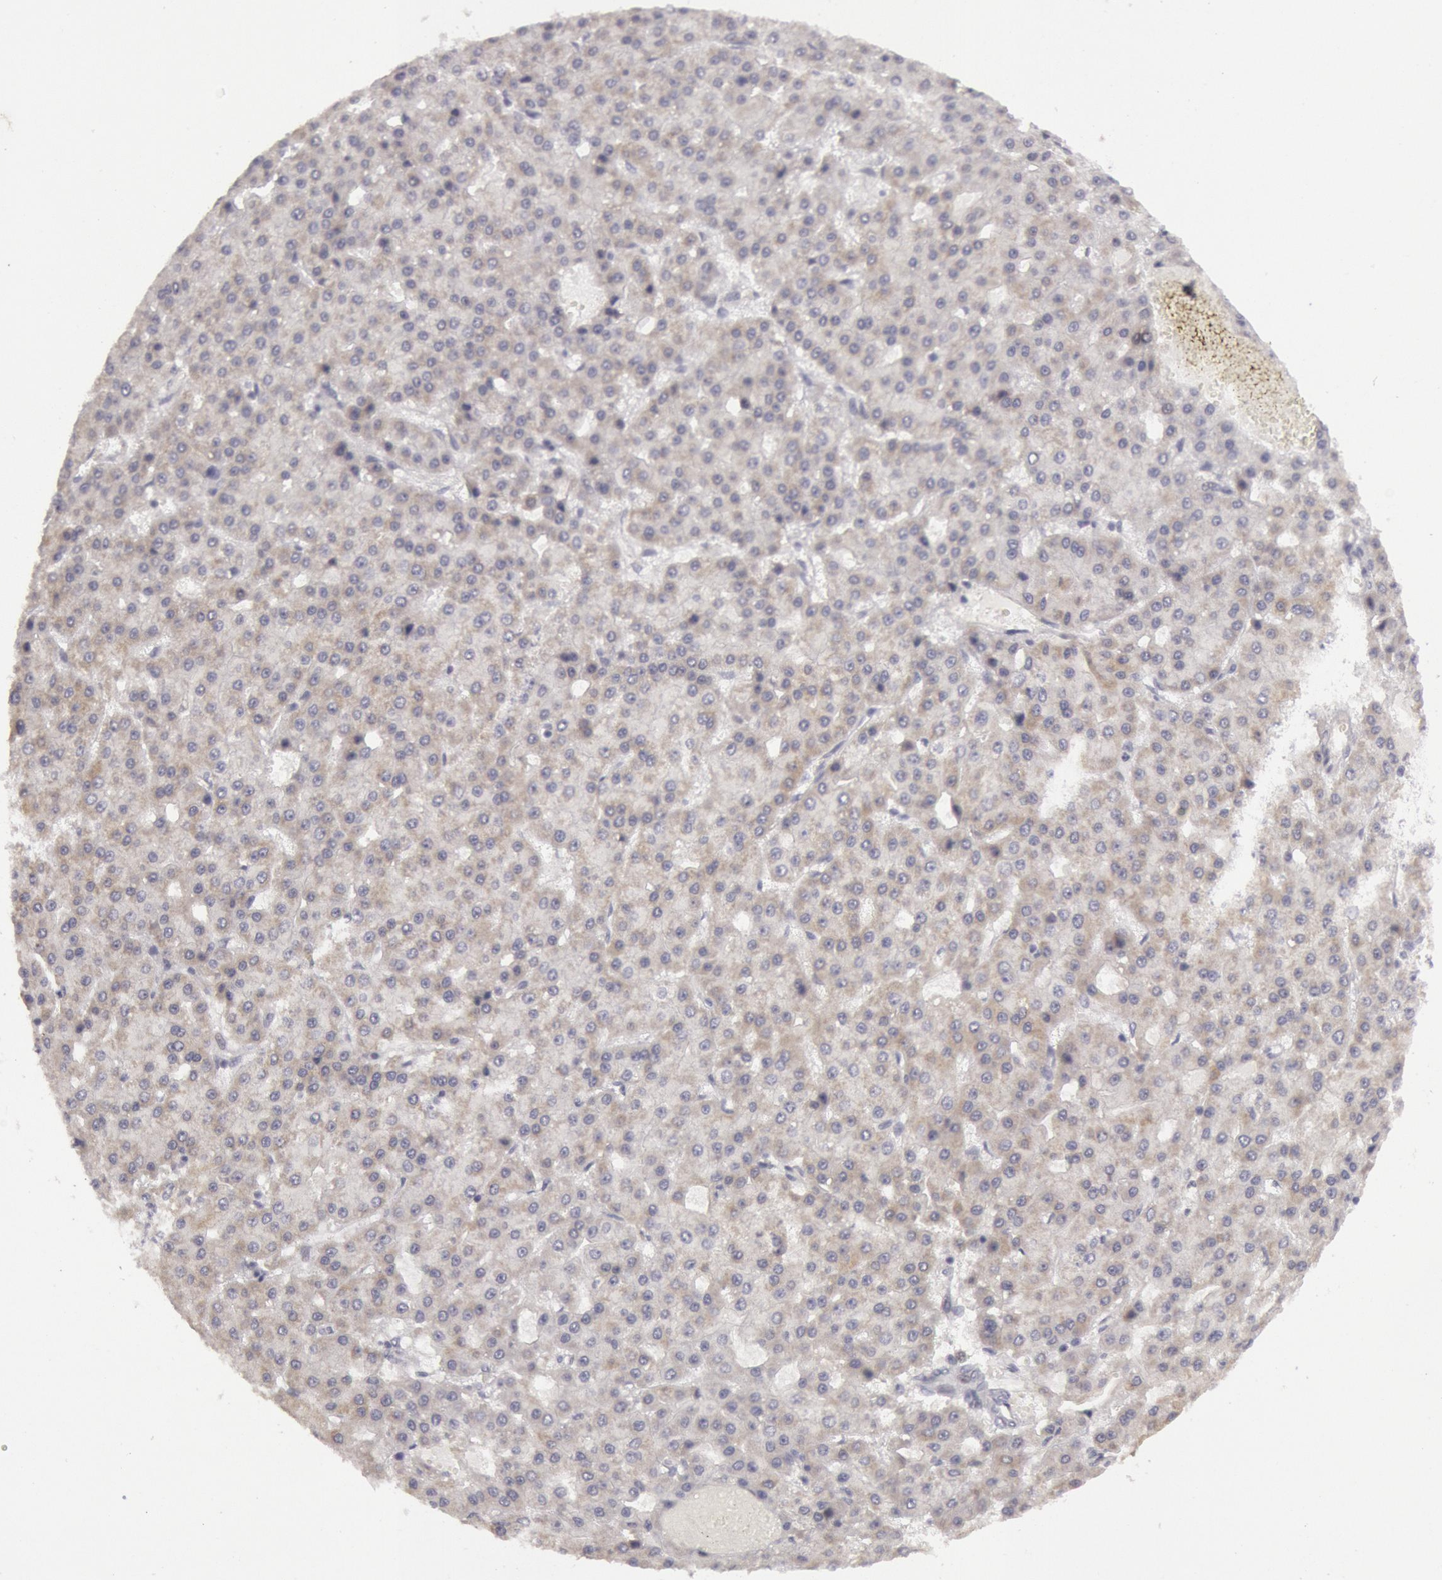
{"staining": {"intensity": "negative", "quantity": "none", "location": "none"}, "tissue": "liver cancer", "cell_type": "Tumor cells", "image_type": "cancer", "snomed": [{"axis": "morphology", "description": "Carcinoma, Hepatocellular, NOS"}, {"axis": "topography", "description": "Liver"}], "caption": "This is a micrograph of IHC staining of liver cancer, which shows no staining in tumor cells. The staining is performed using DAB (3,3'-diaminobenzidine) brown chromogen with nuclei counter-stained in using hematoxylin.", "gene": "JOSD1", "patient": {"sex": "male", "age": 47}}